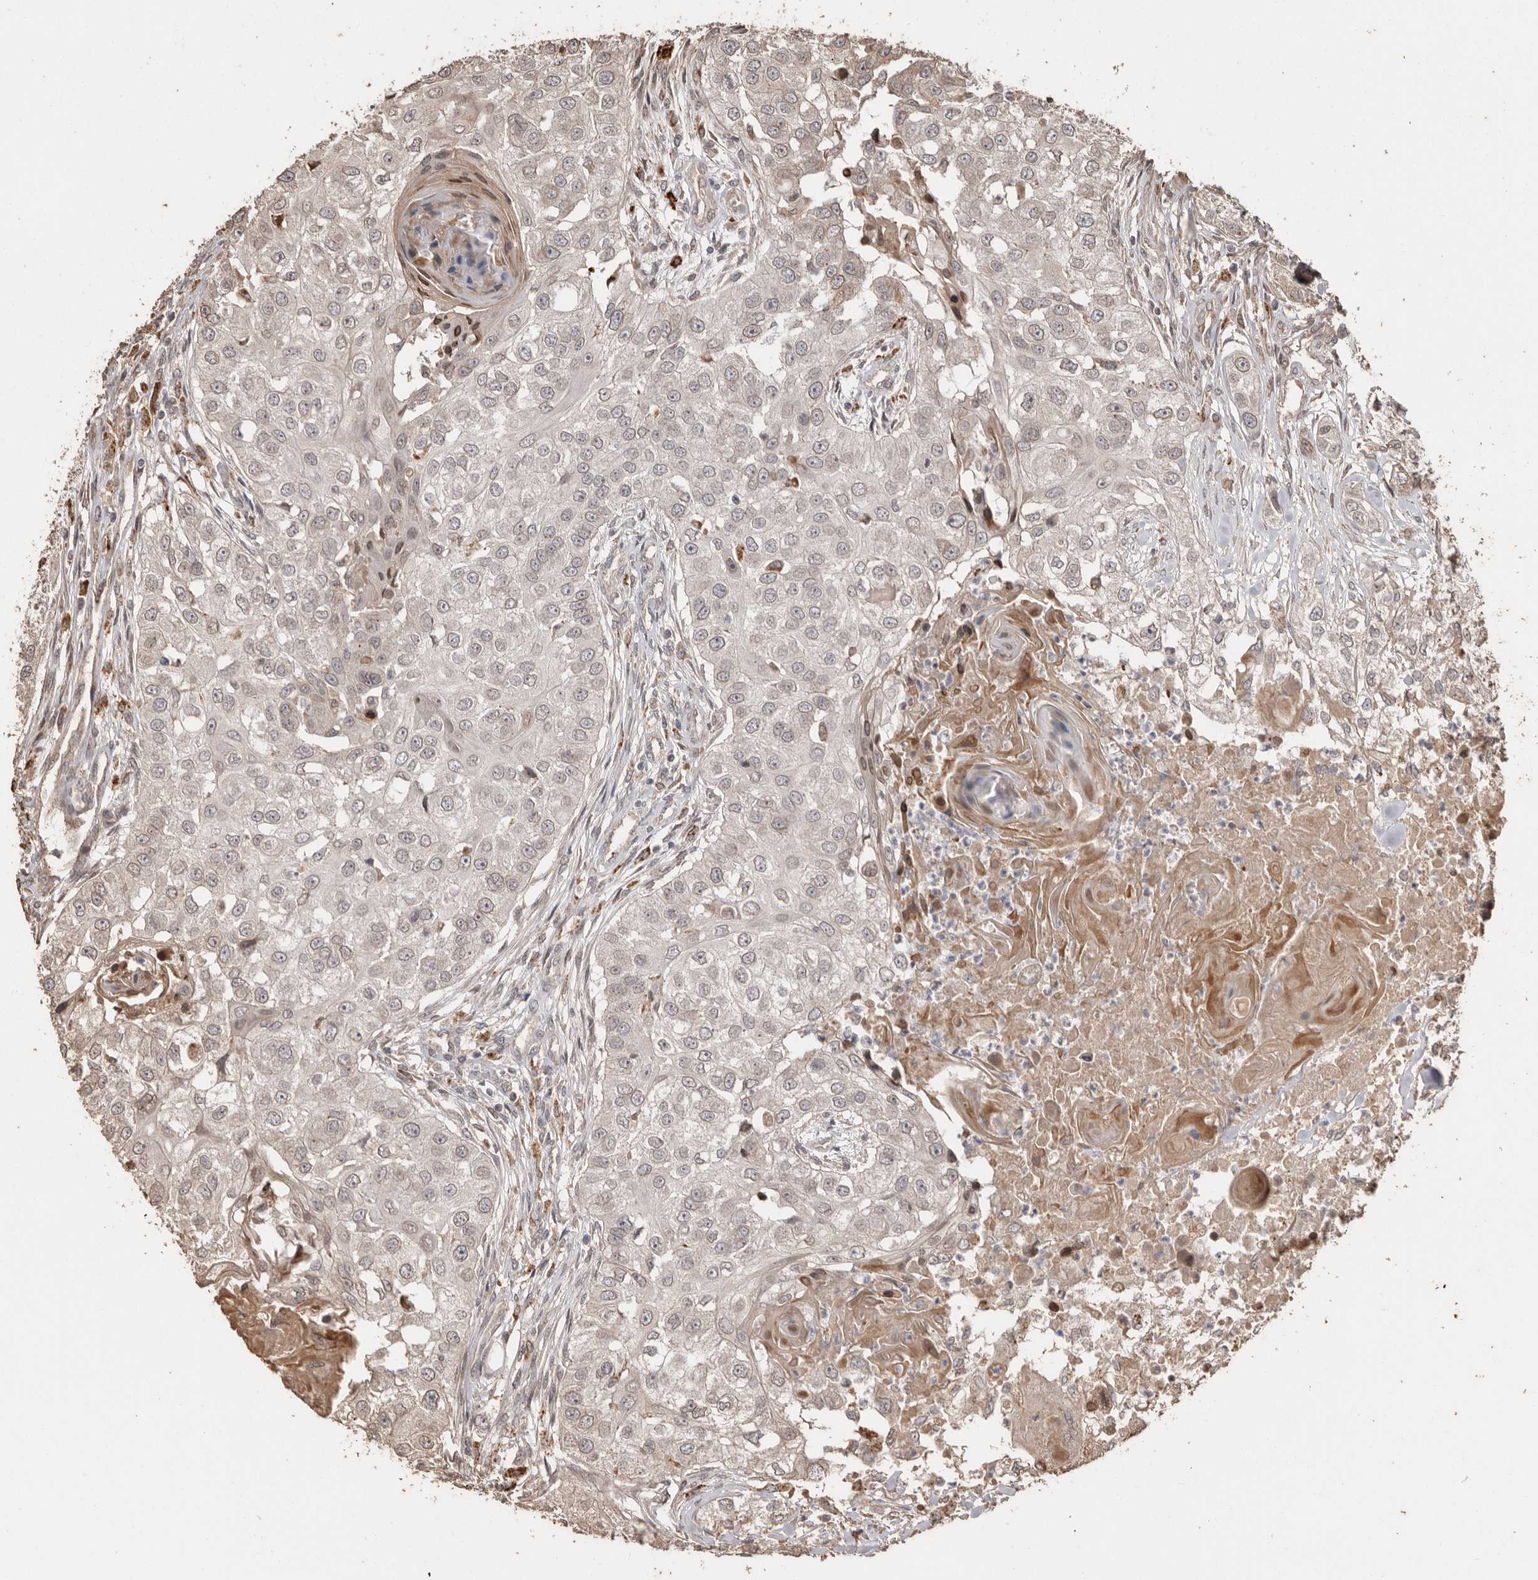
{"staining": {"intensity": "moderate", "quantity": "25%-75%", "location": "cytoplasmic/membranous,nuclear"}, "tissue": "head and neck cancer", "cell_type": "Tumor cells", "image_type": "cancer", "snomed": [{"axis": "morphology", "description": "Normal tissue, NOS"}, {"axis": "morphology", "description": "Squamous cell carcinoma, NOS"}, {"axis": "topography", "description": "Skeletal muscle"}, {"axis": "topography", "description": "Head-Neck"}], "caption": "This image shows immunohistochemistry staining of squamous cell carcinoma (head and neck), with medium moderate cytoplasmic/membranous and nuclear positivity in about 25%-75% of tumor cells.", "gene": "NUP43", "patient": {"sex": "male", "age": 51}}